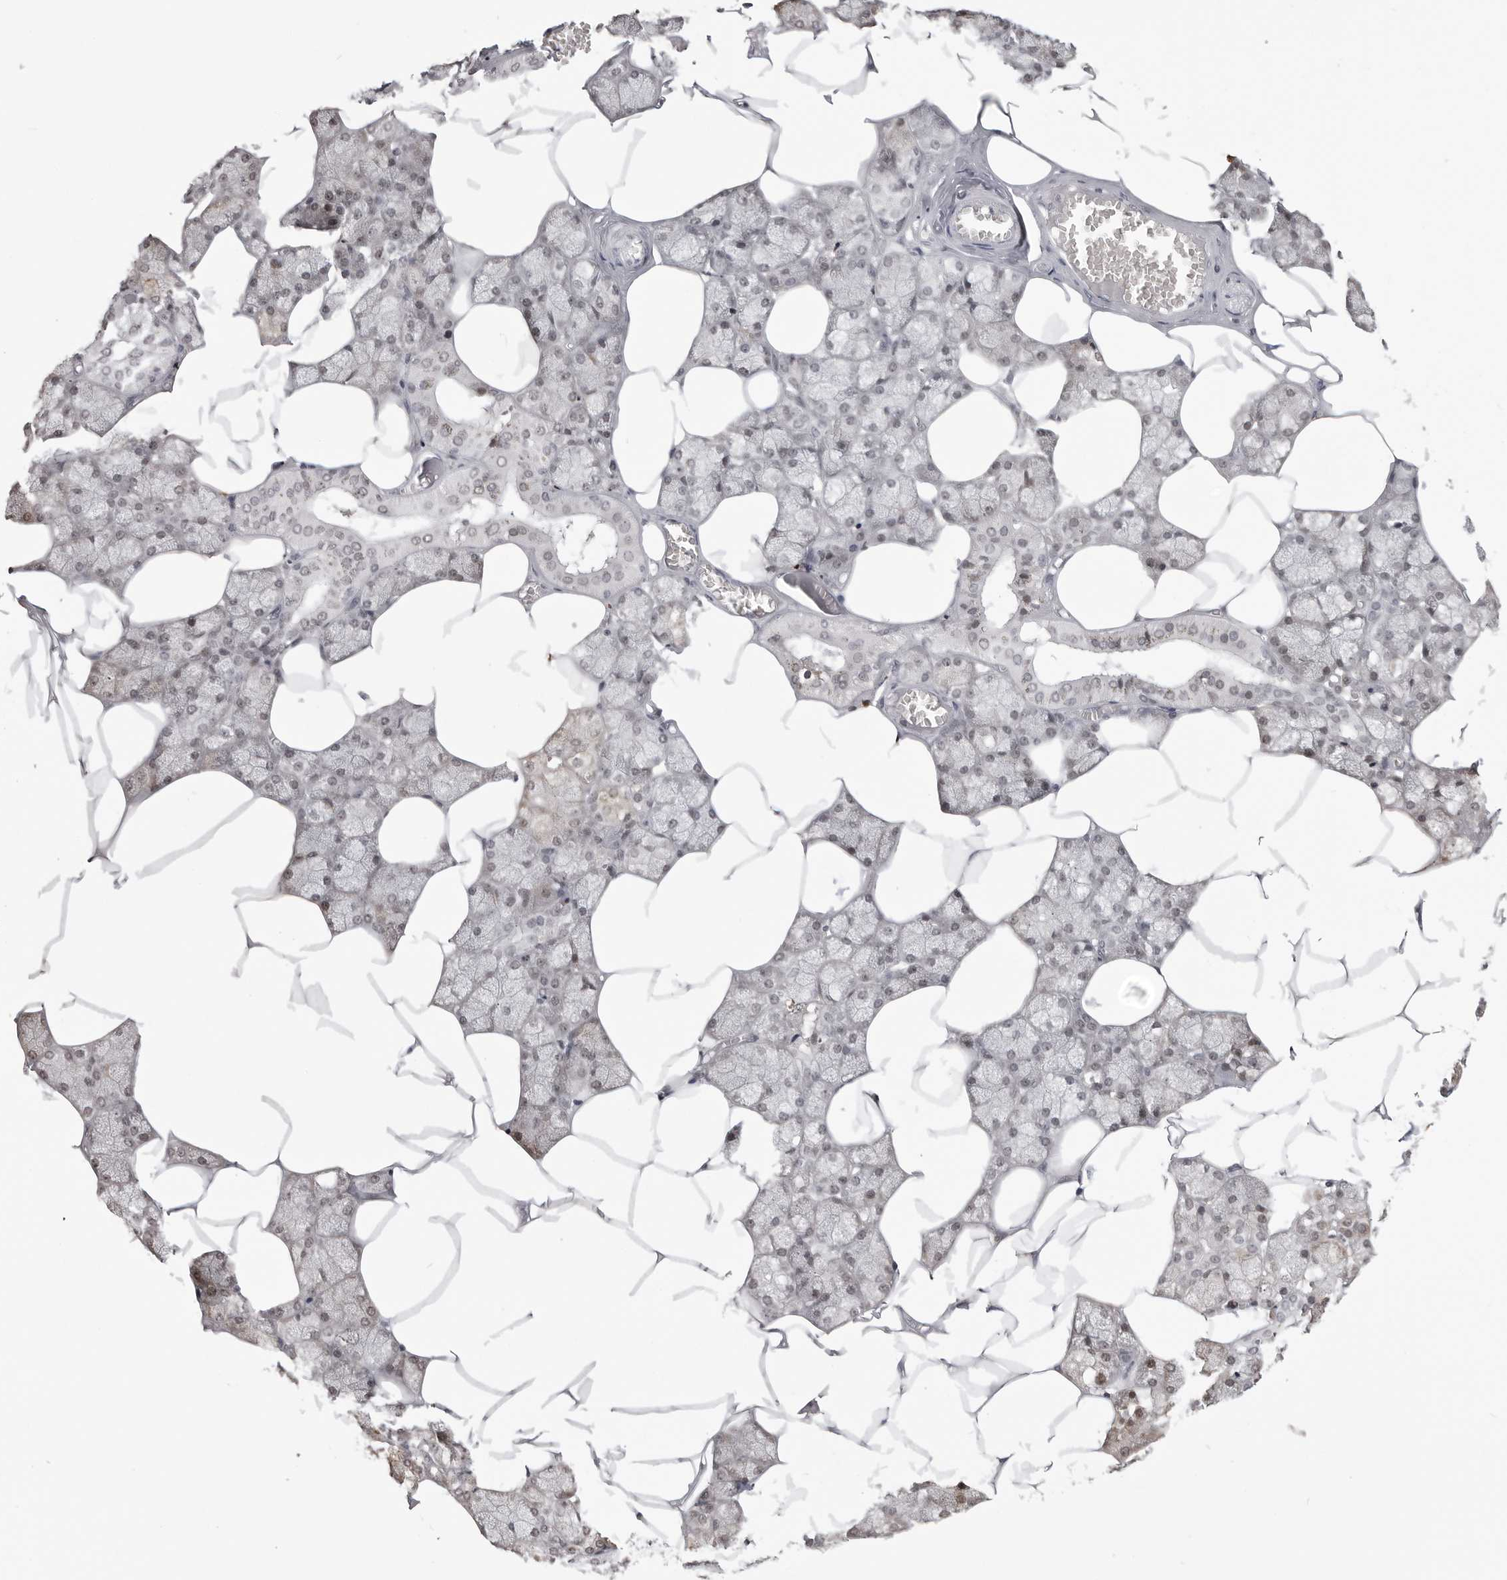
{"staining": {"intensity": "moderate", "quantity": "25%-75%", "location": "cytoplasmic/membranous,nuclear"}, "tissue": "salivary gland", "cell_type": "Glandular cells", "image_type": "normal", "snomed": [{"axis": "morphology", "description": "Normal tissue, NOS"}, {"axis": "topography", "description": "Salivary gland"}], "caption": "Protein expression analysis of unremarkable human salivary gland reveals moderate cytoplasmic/membranous,nuclear positivity in about 25%-75% of glandular cells. The staining was performed using DAB, with brown indicating positive protein expression. Nuclei are stained blue with hematoxylin.", "gene": "WRAP53", "patient": {"sex": "male", "age": 62}}